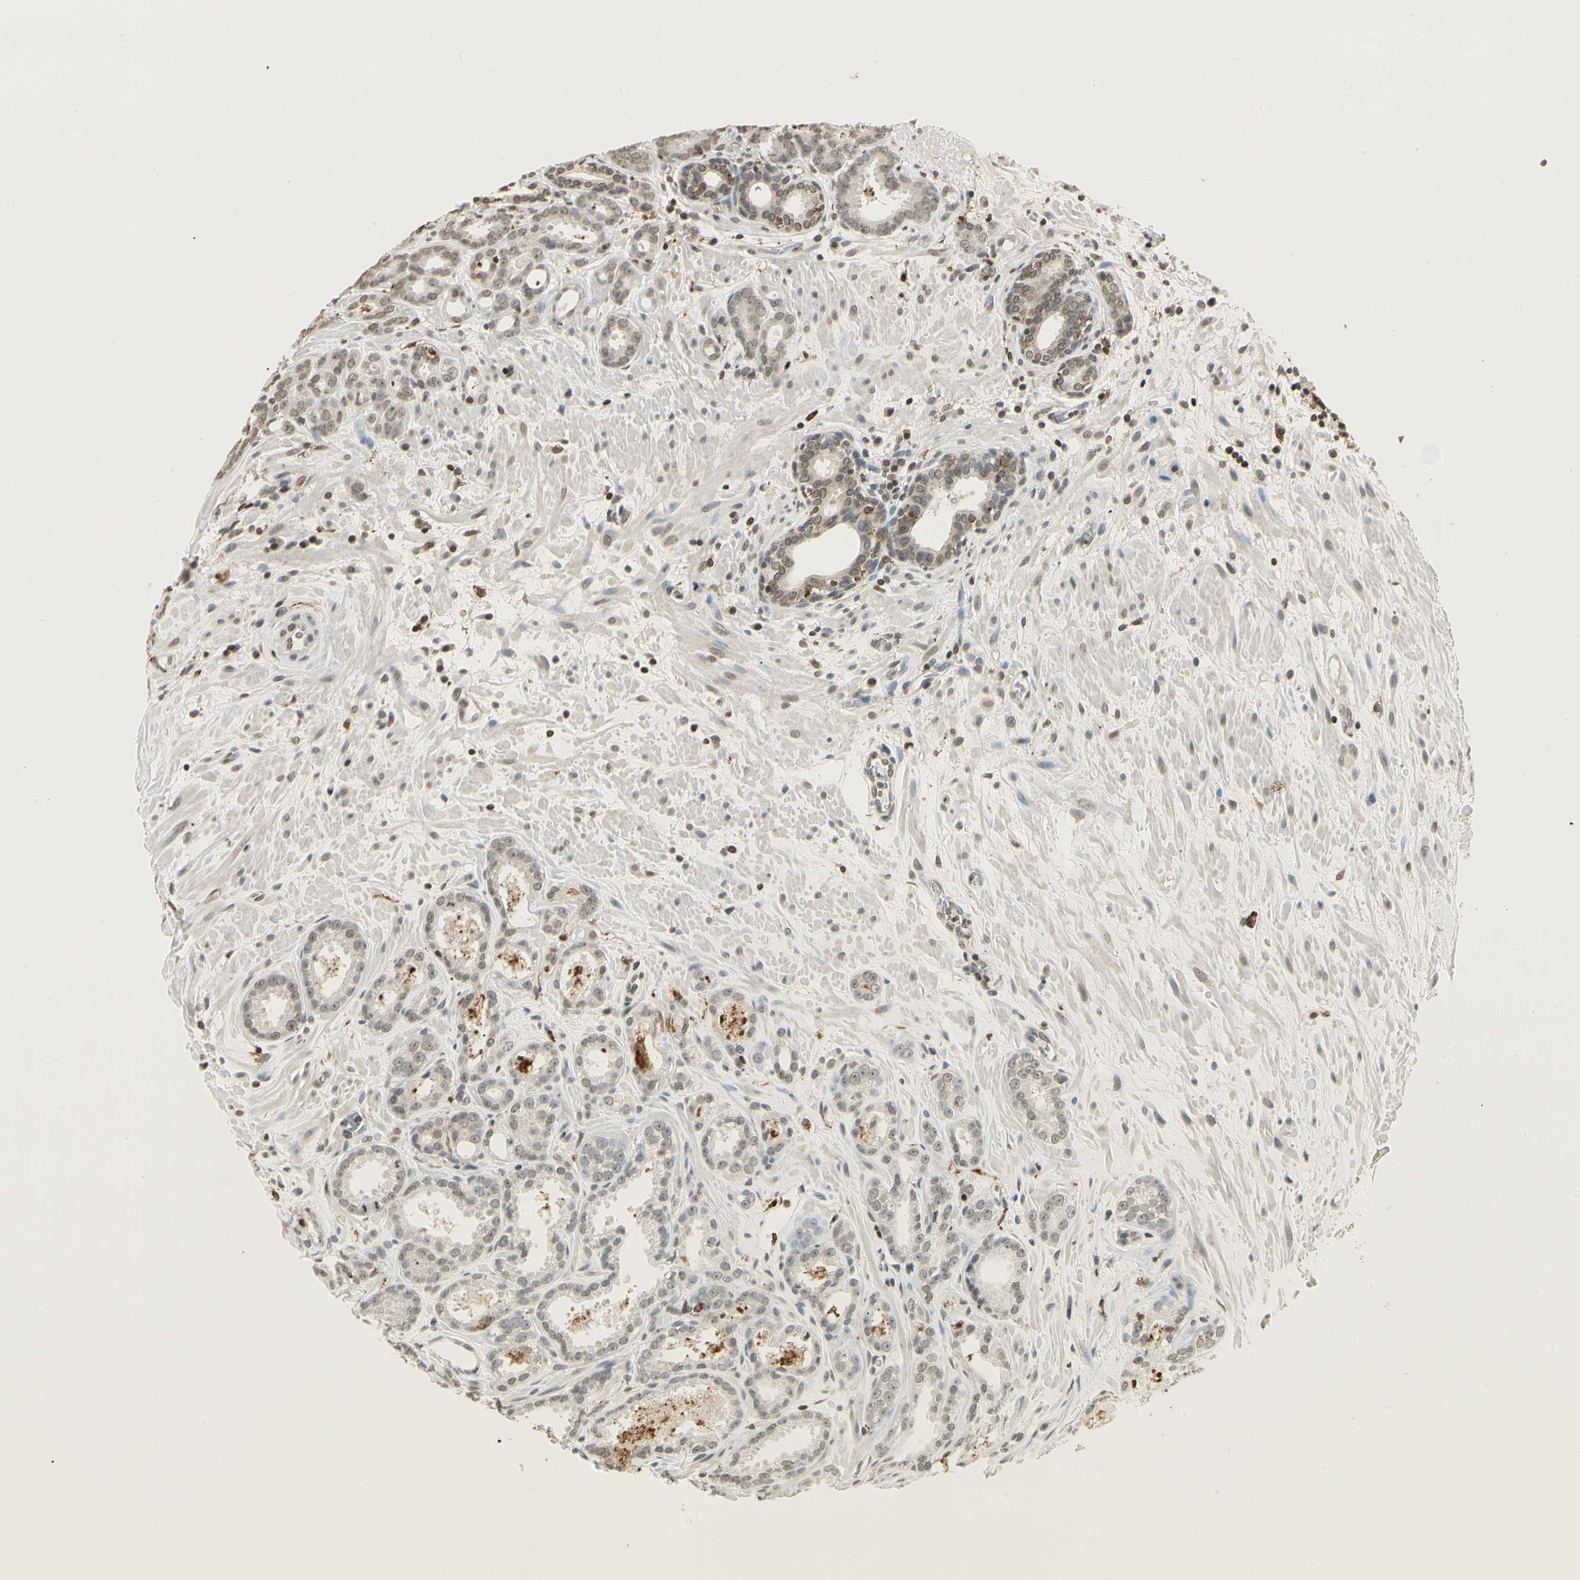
{"staining": {"intensity": "weak", "quantity": "25%-75%", "location": "nuclear"}, "tissue": "prostate cancer", "cell_type": "Tumor cells", "image_type": "cancer", "snomed": [{"axis": "morphology", "description": "Adenocarcinoma, Low grade"}, {"axis": "topography", "description": "Prostate"}], "caption": "Immunohistochemical staining of human prostate low-grade adenocarcinoma demonstrates low levels of weak nuclear expression in about 25%-75% of tumor cells. (IHC, brightfield microscopy, high magnification).", "gene": "FER", "patient": {"sex": "male", "age": 57}}